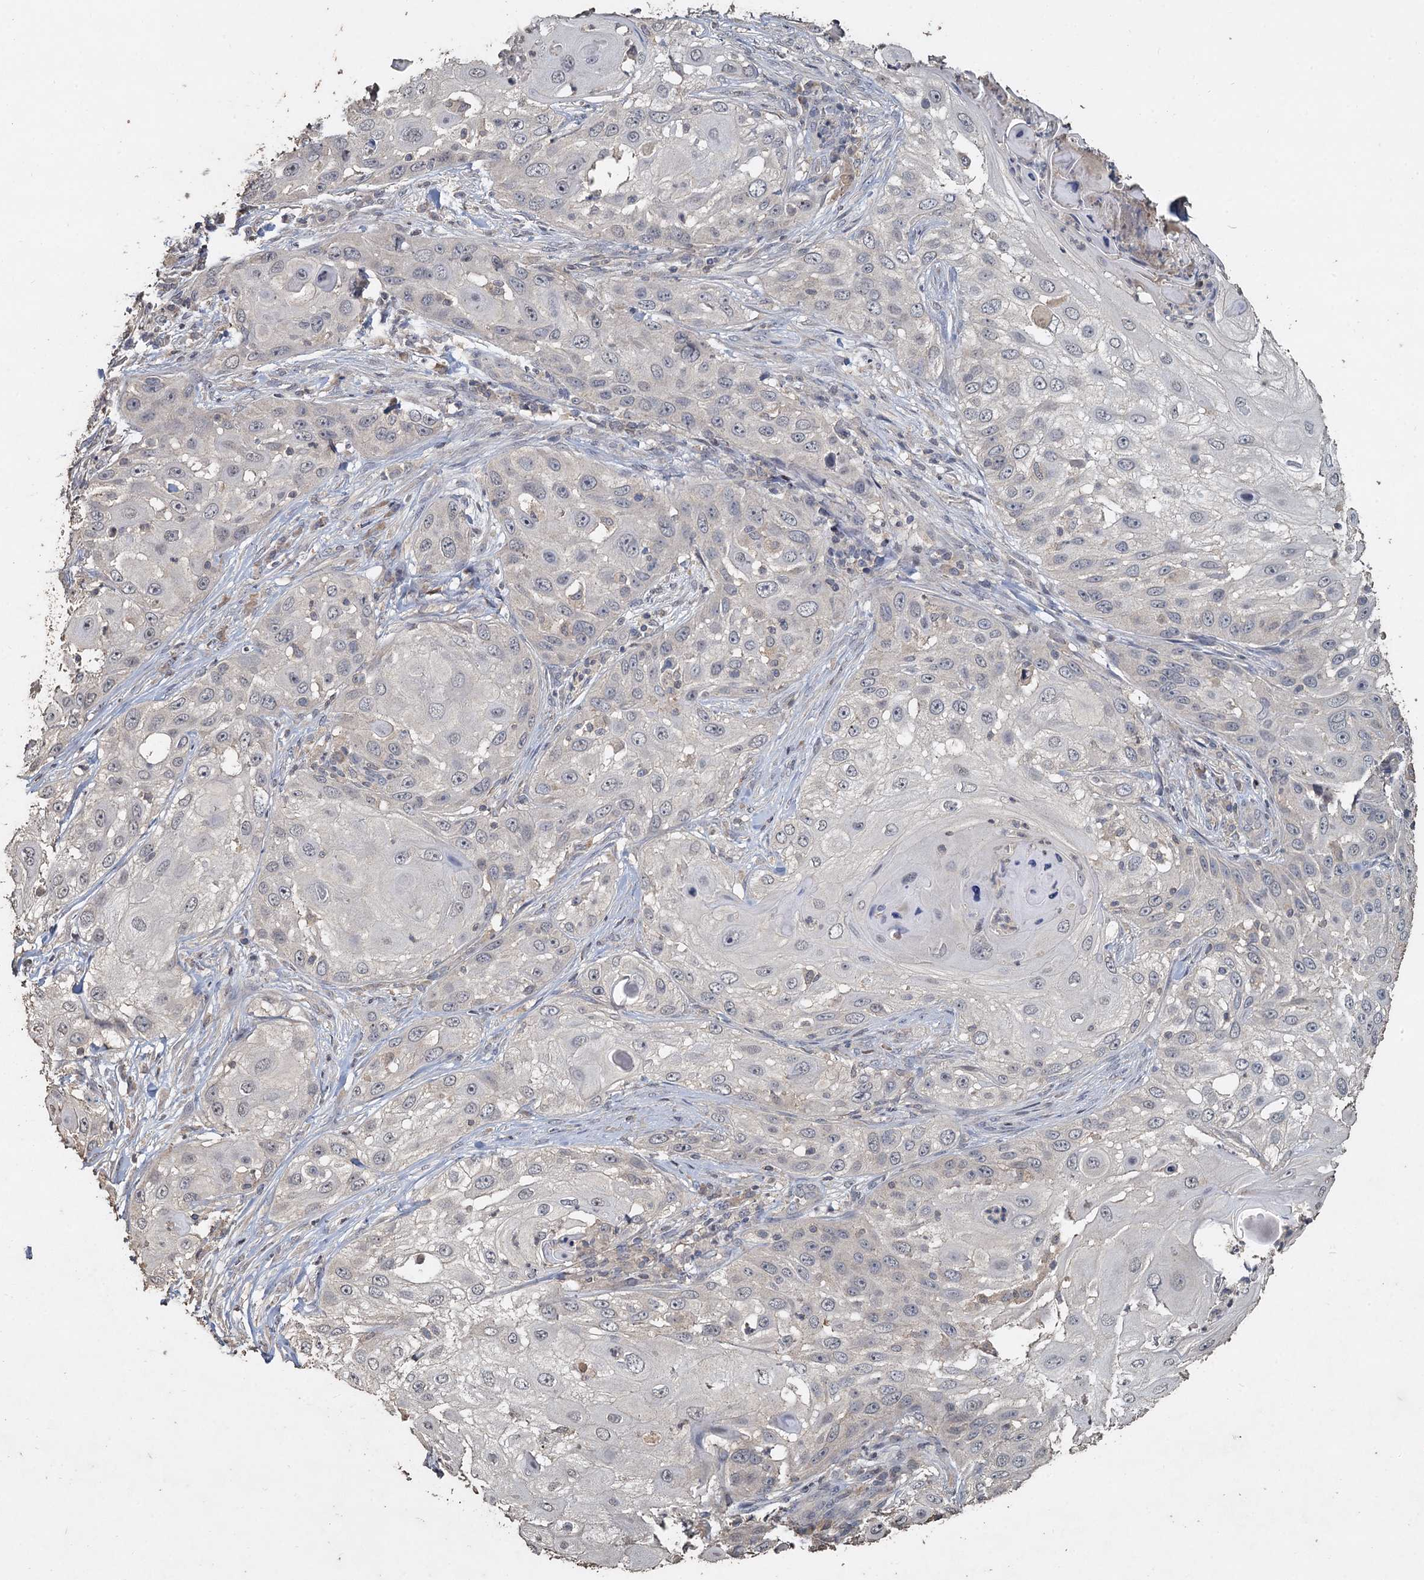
{"staining": {"intensity": "negative", "quantity": "none", "location": "none"}, "tissue": "skin cancer", "cell_type": "Tumor cells", "image_type": "cancer", "snomed": [{"axis": "morphology", "description": "Squamous cell carcinoma, NOS"}, {"axis": "topography", "description": "Skin"}], "caption": "Photomicrograph shows no significant protein positivity in tumor cells of skin cancer (squamous cell carcinoma).", "gene": "CCDC61", "patient": {"sex": "female", "age": 44}}